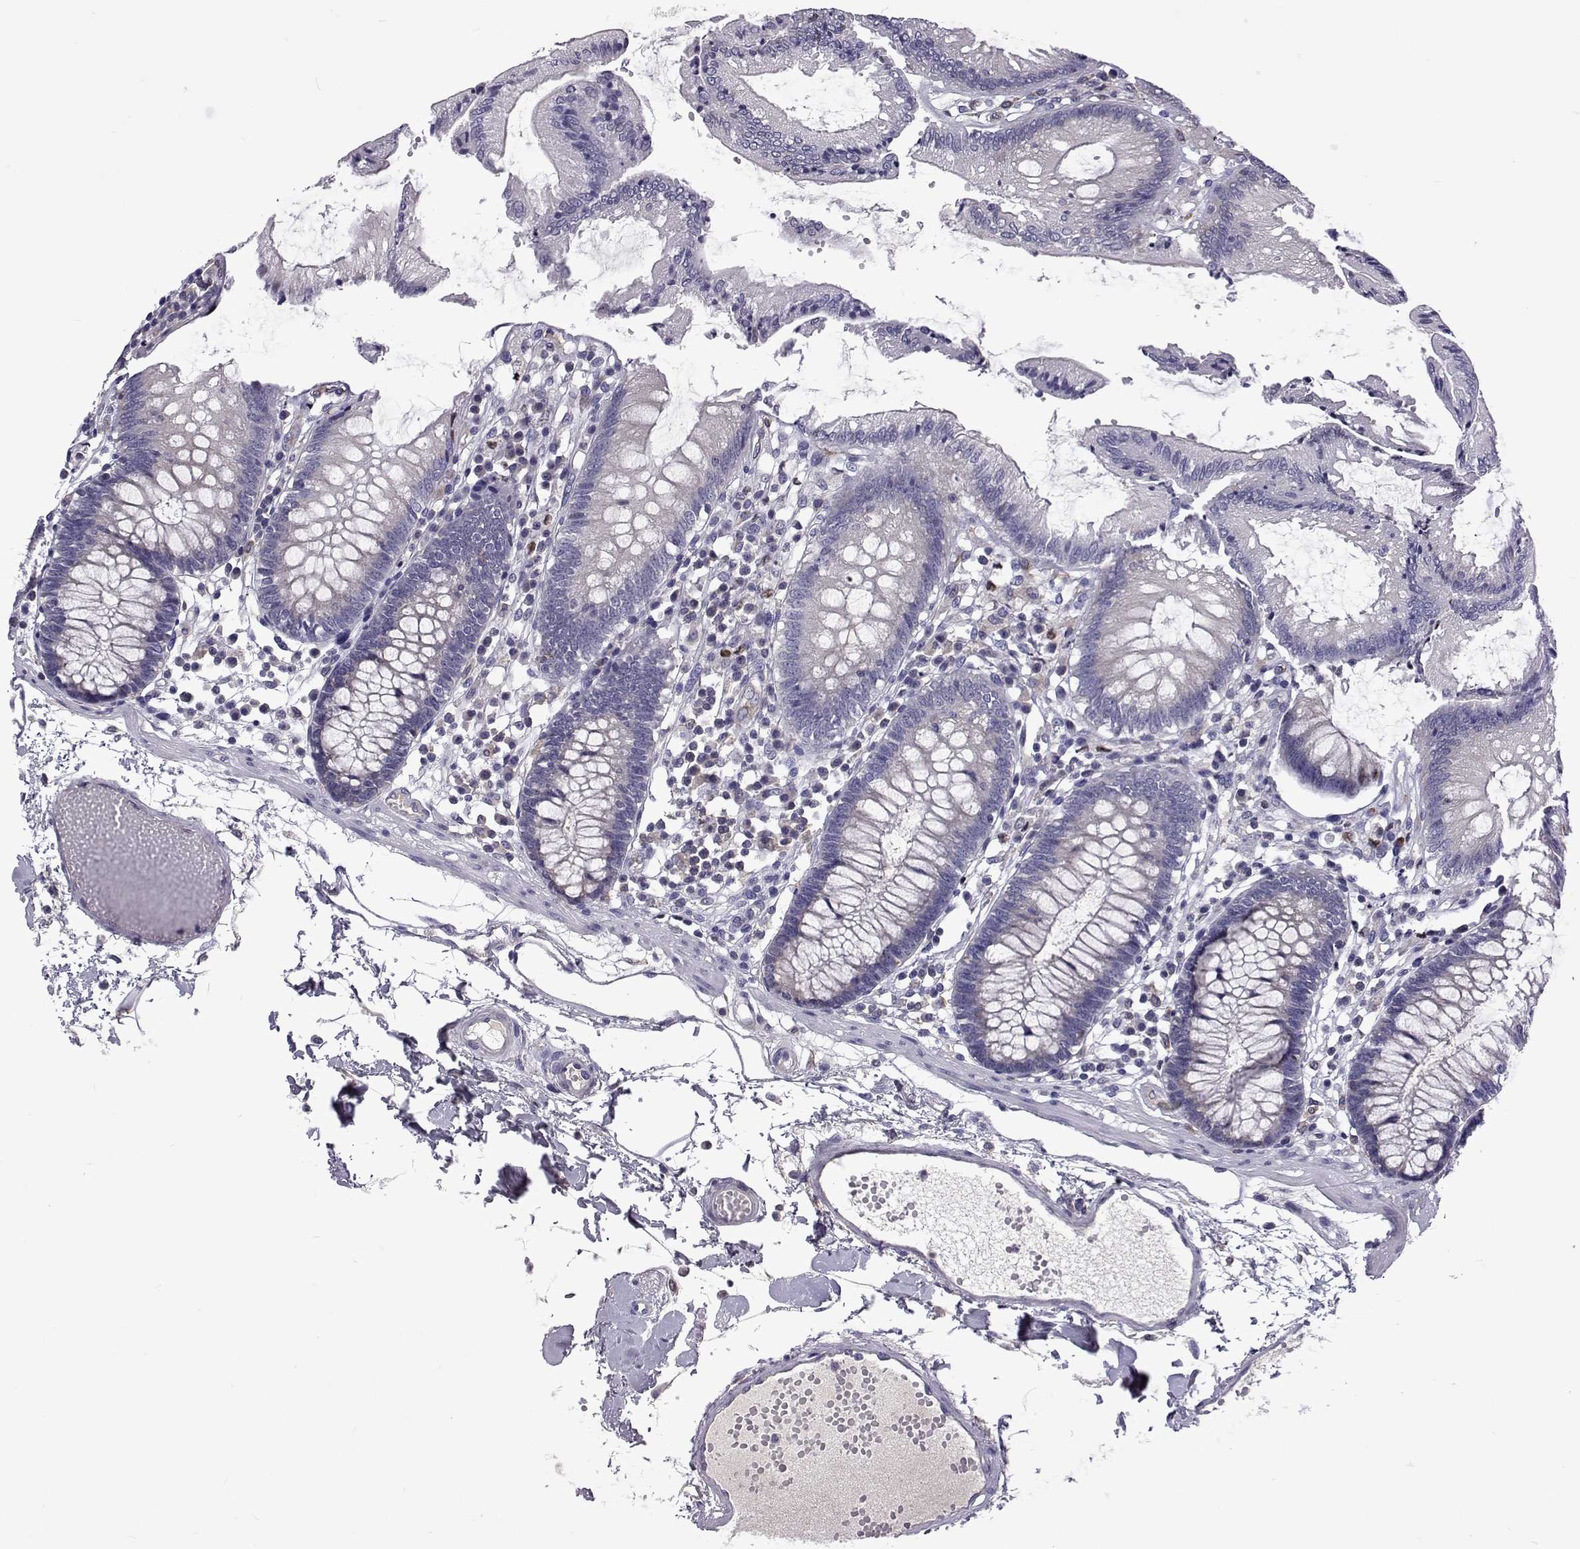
{"staining": {"intensity": "negative", "quantity": "none", "location": "none"}, "tissue": "colon", "cell_type": "Endothelial cells", "image_type": "normal", "snomed": [{"axis": "morphology", "description": "Normal tissue, NOS"}, {"axis": "morphology", "description": "Adenocarcinoma, NOS"}, {"axis": "topography", "description": "Colon"}], "caption": "Immunohistochemistry image of benign colon: human colon stained with DAB (3,3'-diaminobenzidine) demonstrates no significant protein expression in endothelial cells.", "gene": "TCF15", "patient": {"sex": "male", "age": 83}}